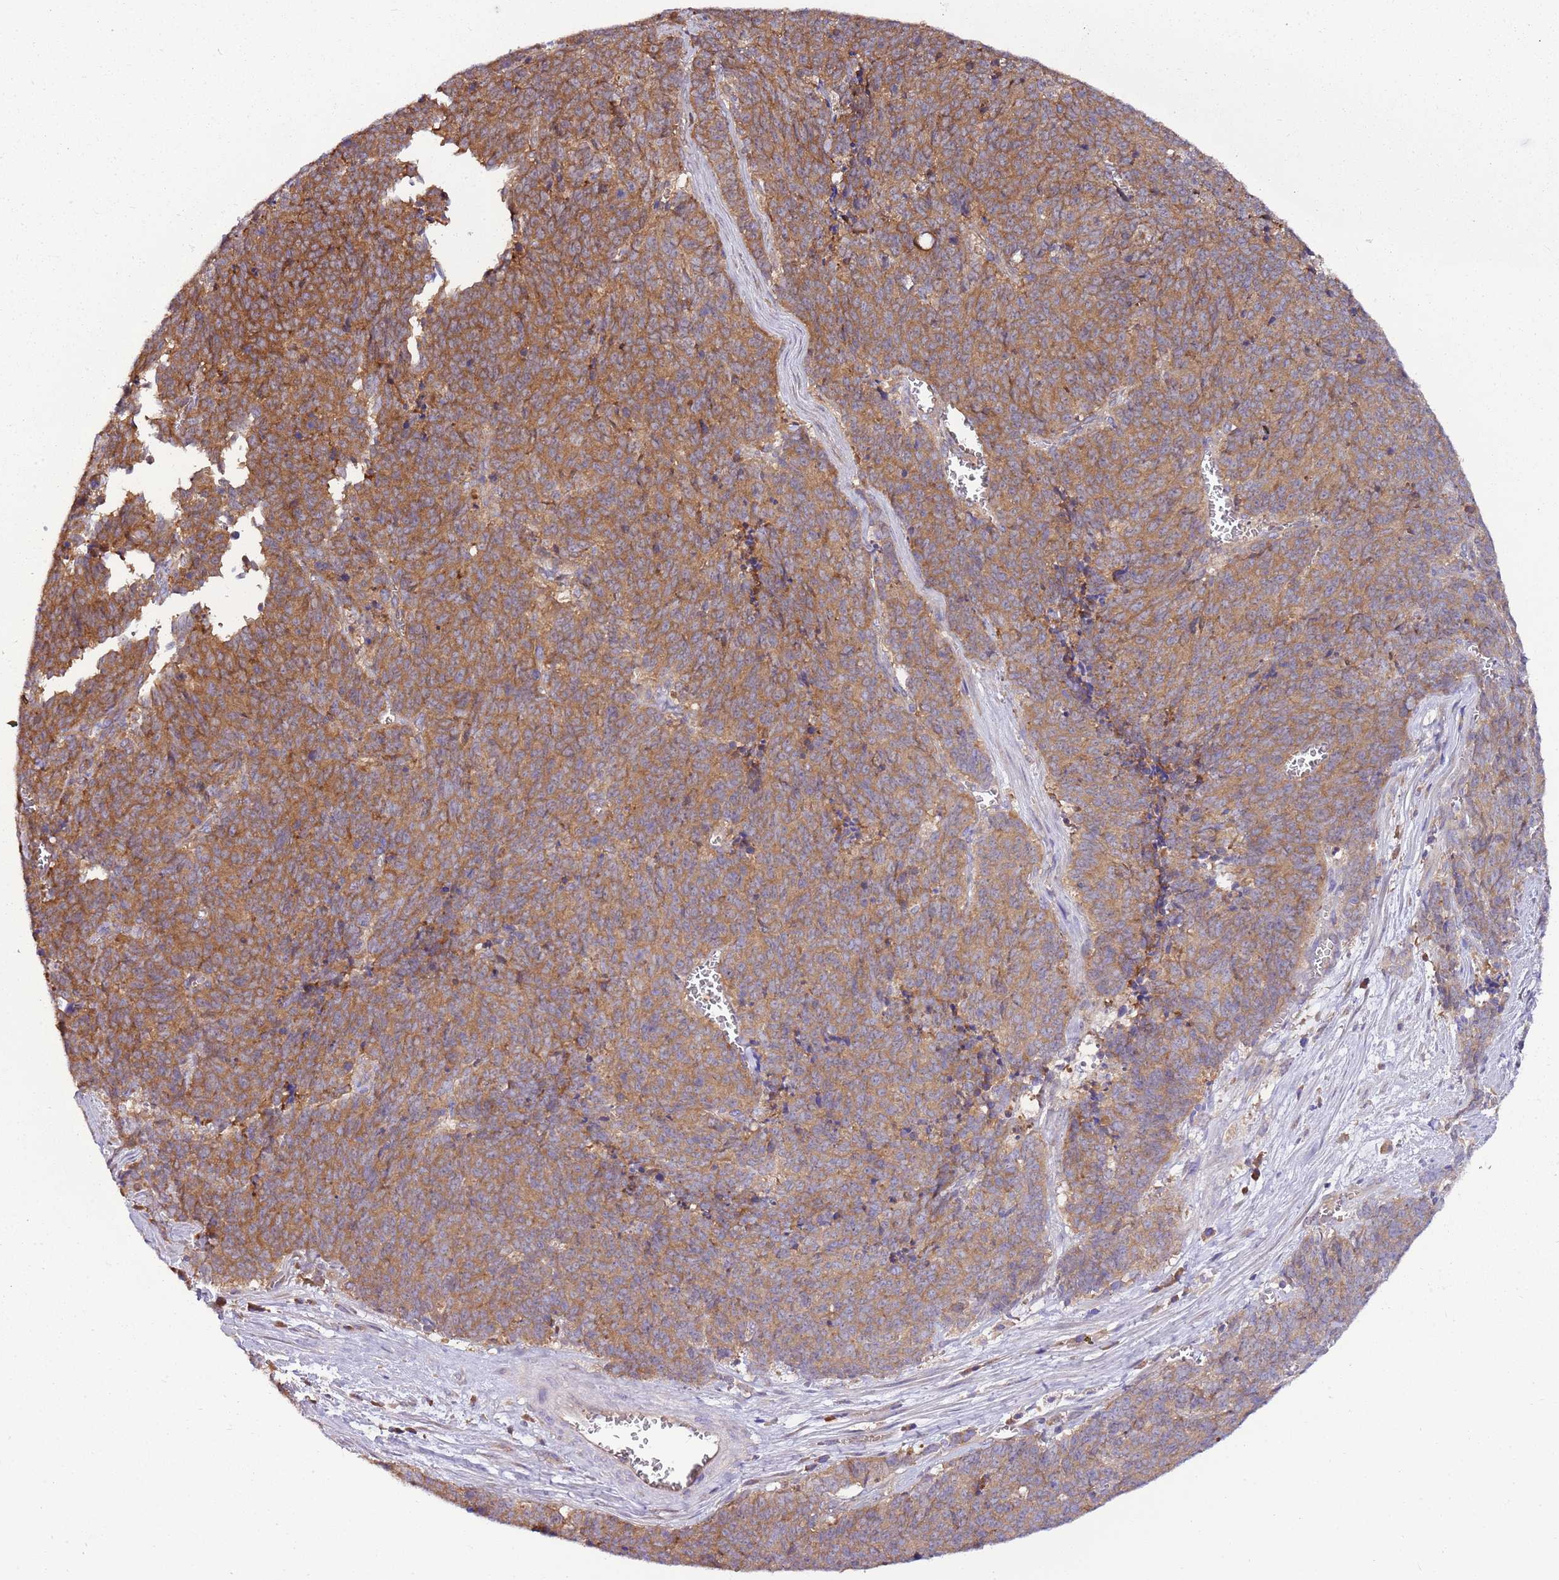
{"staining": {"intensity": "strong", "quantity": ">75%", "location": "cytoplasmic/membranous"}, "tissue": "cervical cancer", "cell_type": "Tumor cells", "image_type": "cancer", "snomed": [{"axis": "morphology", "description": "Squamous cell carcinoma, NOS"}, {"axis": "topography", "description": "Cervix"}], "caption": "Protein expression analysis of squamous cell carcinoma (cervical) shows strong cytoplasmic/membranous expression in about >75% of tumor cells.", "gene": "ATXN2L", "patient": {"sex": "female", "age": 29}}